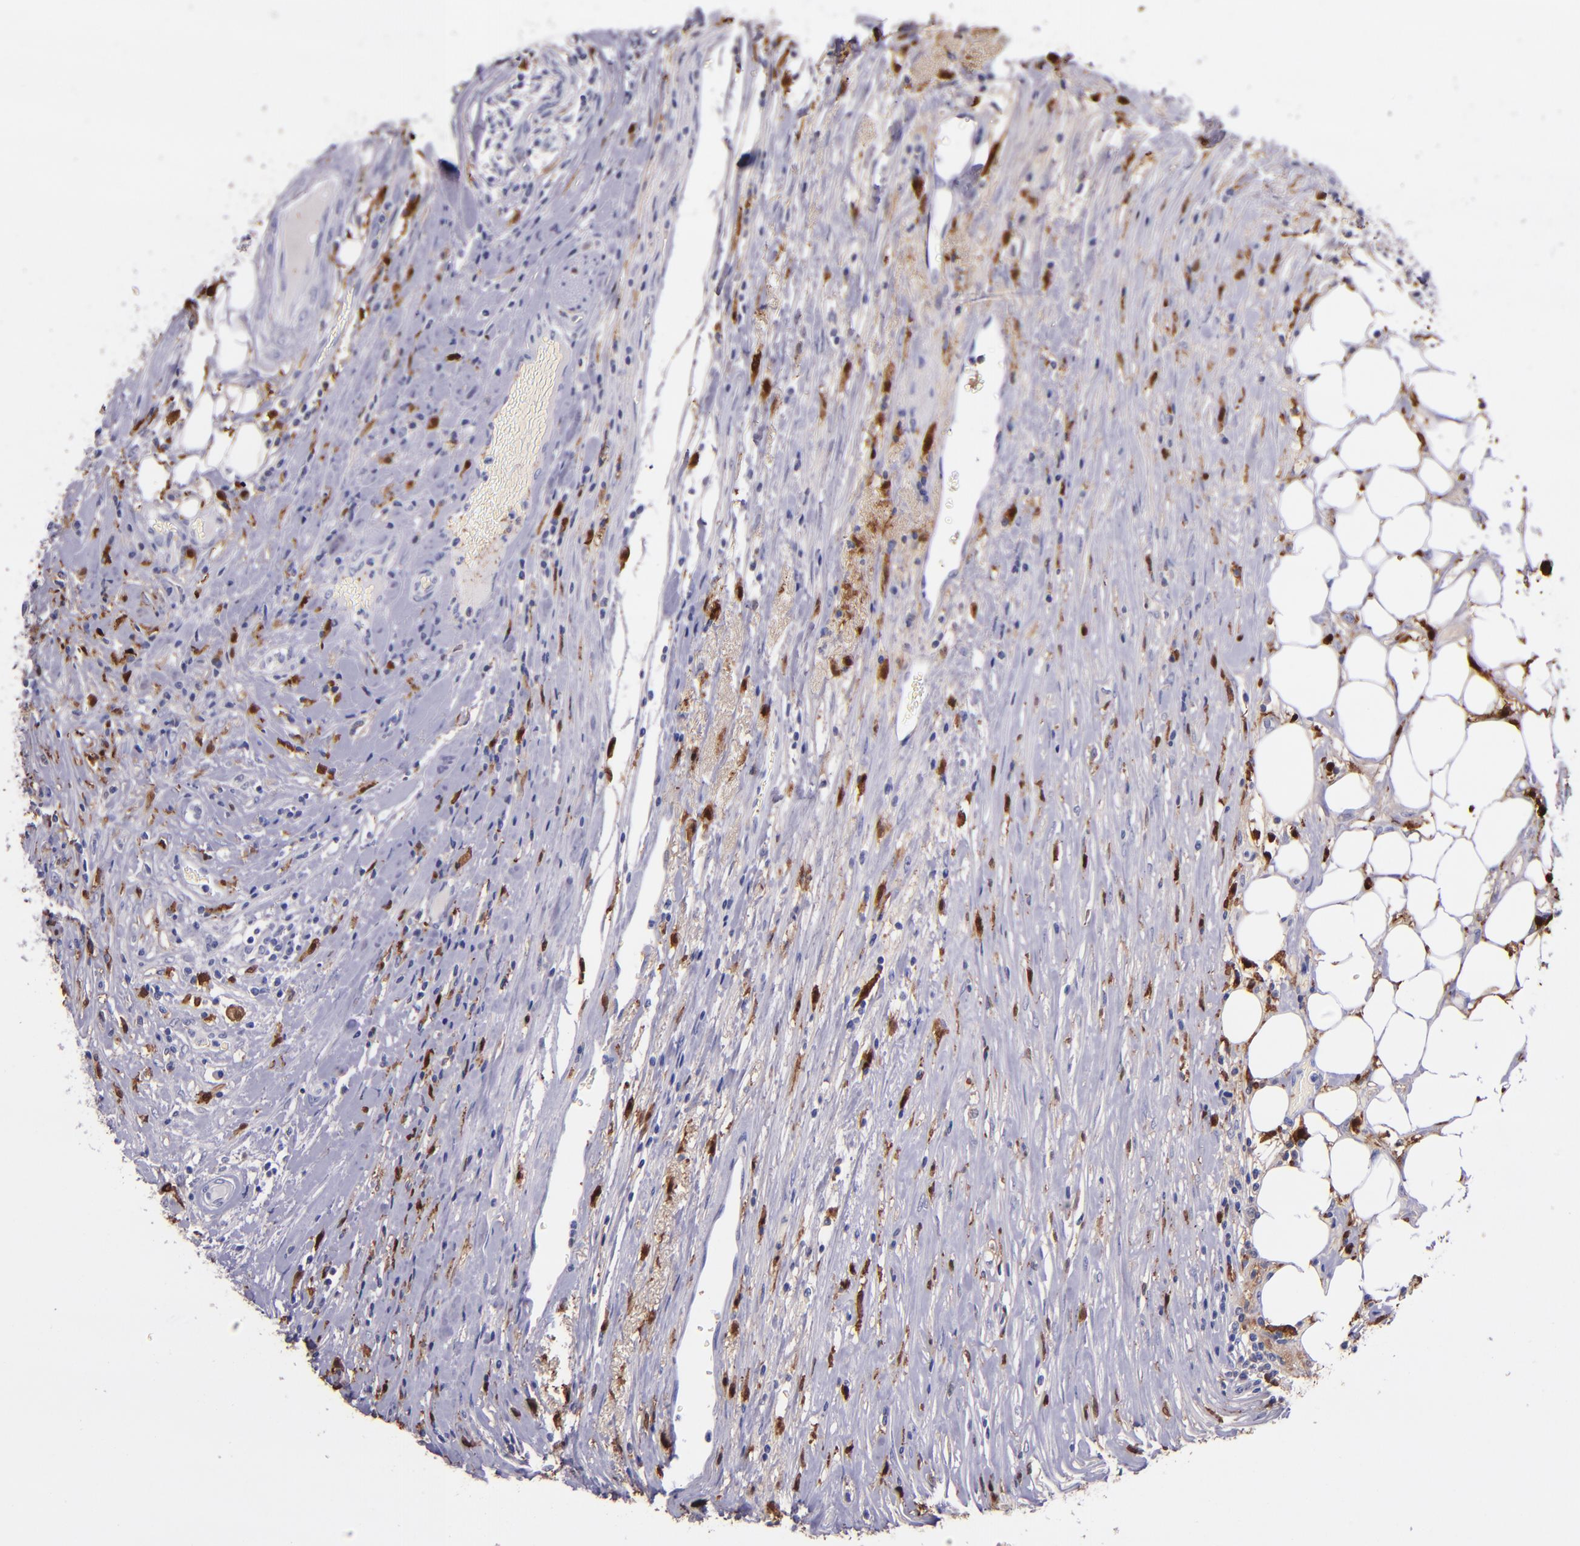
{"staining": {"intensity": "negative", "quantity": "none", "location": "none"}, "tissue": "colorectal cancer", "cell_type": "Tumor cells", "image_type": "cancer", "snomed": [{"axis": "morphology", "description": "Adenocarcinoma, NOS"}, {"axis": "topography", "description": "Colon"}], "caption": "Immunohistochemistry of colorectal cancer (adenocarcinoma) reveals no expression in tumor cells. (IHC, brightfield microscopy, high magnification).", "gene": "F13A1", "patient": {"sex": "female", "age": 53}}